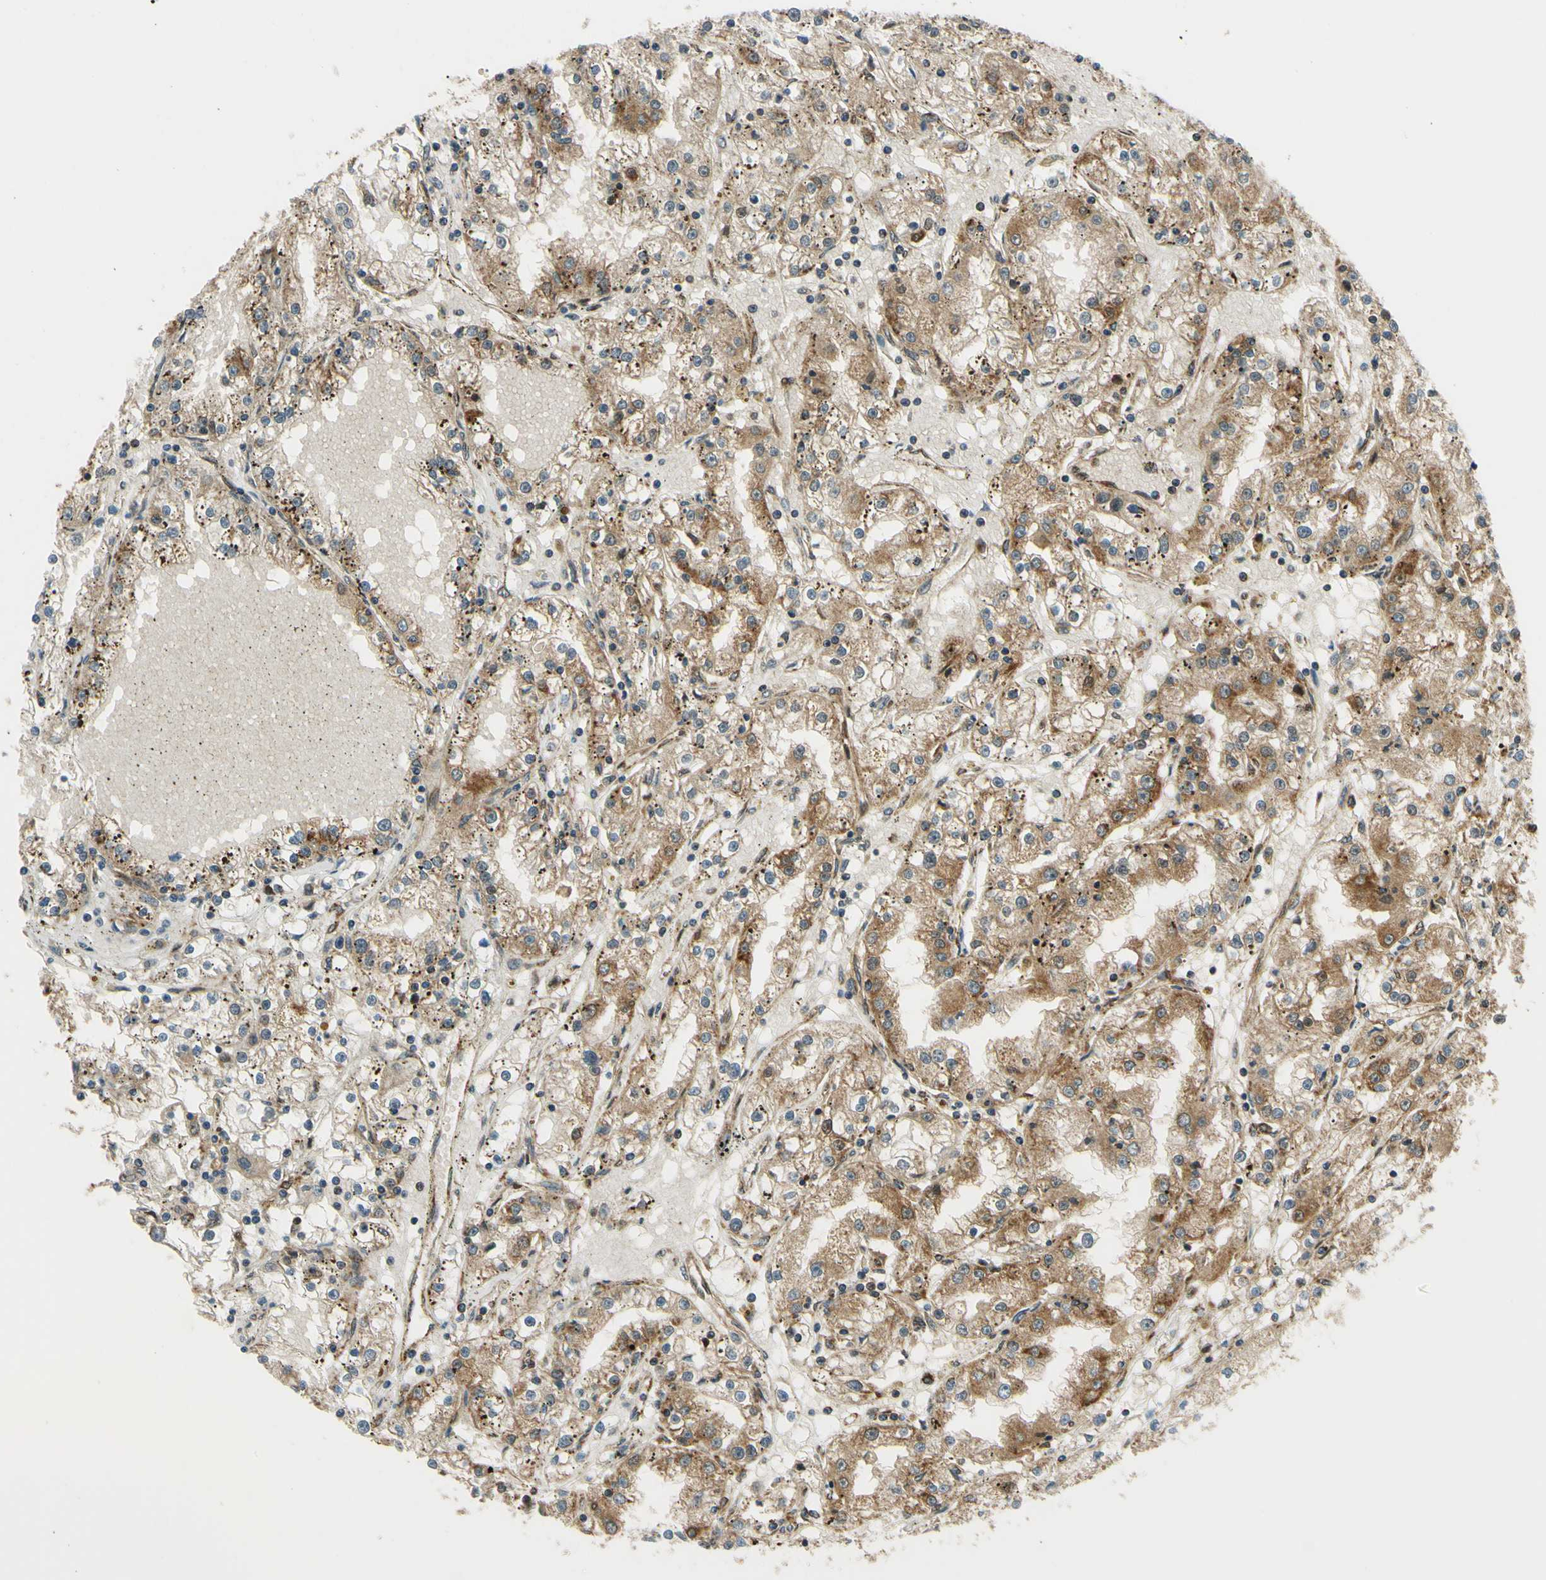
{"staining": {"intensity": "moderate", "quantity": "25%-75%", "location": "cytoplasmic/membranous"}, "tissue": "renal cancer", "cell_type": "Tumor cells", "image_type": "cancer", "snomed": [{"axis": "morphology", "description": "Adenocarcinoma, NOS"}, {"axis": "topography", "description": "Kidney"}], "caption": "This micrograph displays immunohistochemistry (IHC) staining of renal adenocarcinoma, with medium moderate cytoplasmic/membranous positivity in approximately 25%-75% of tumor cells.", "gene": "MAVS", "patient": {"sex": "male", "age": 56}}